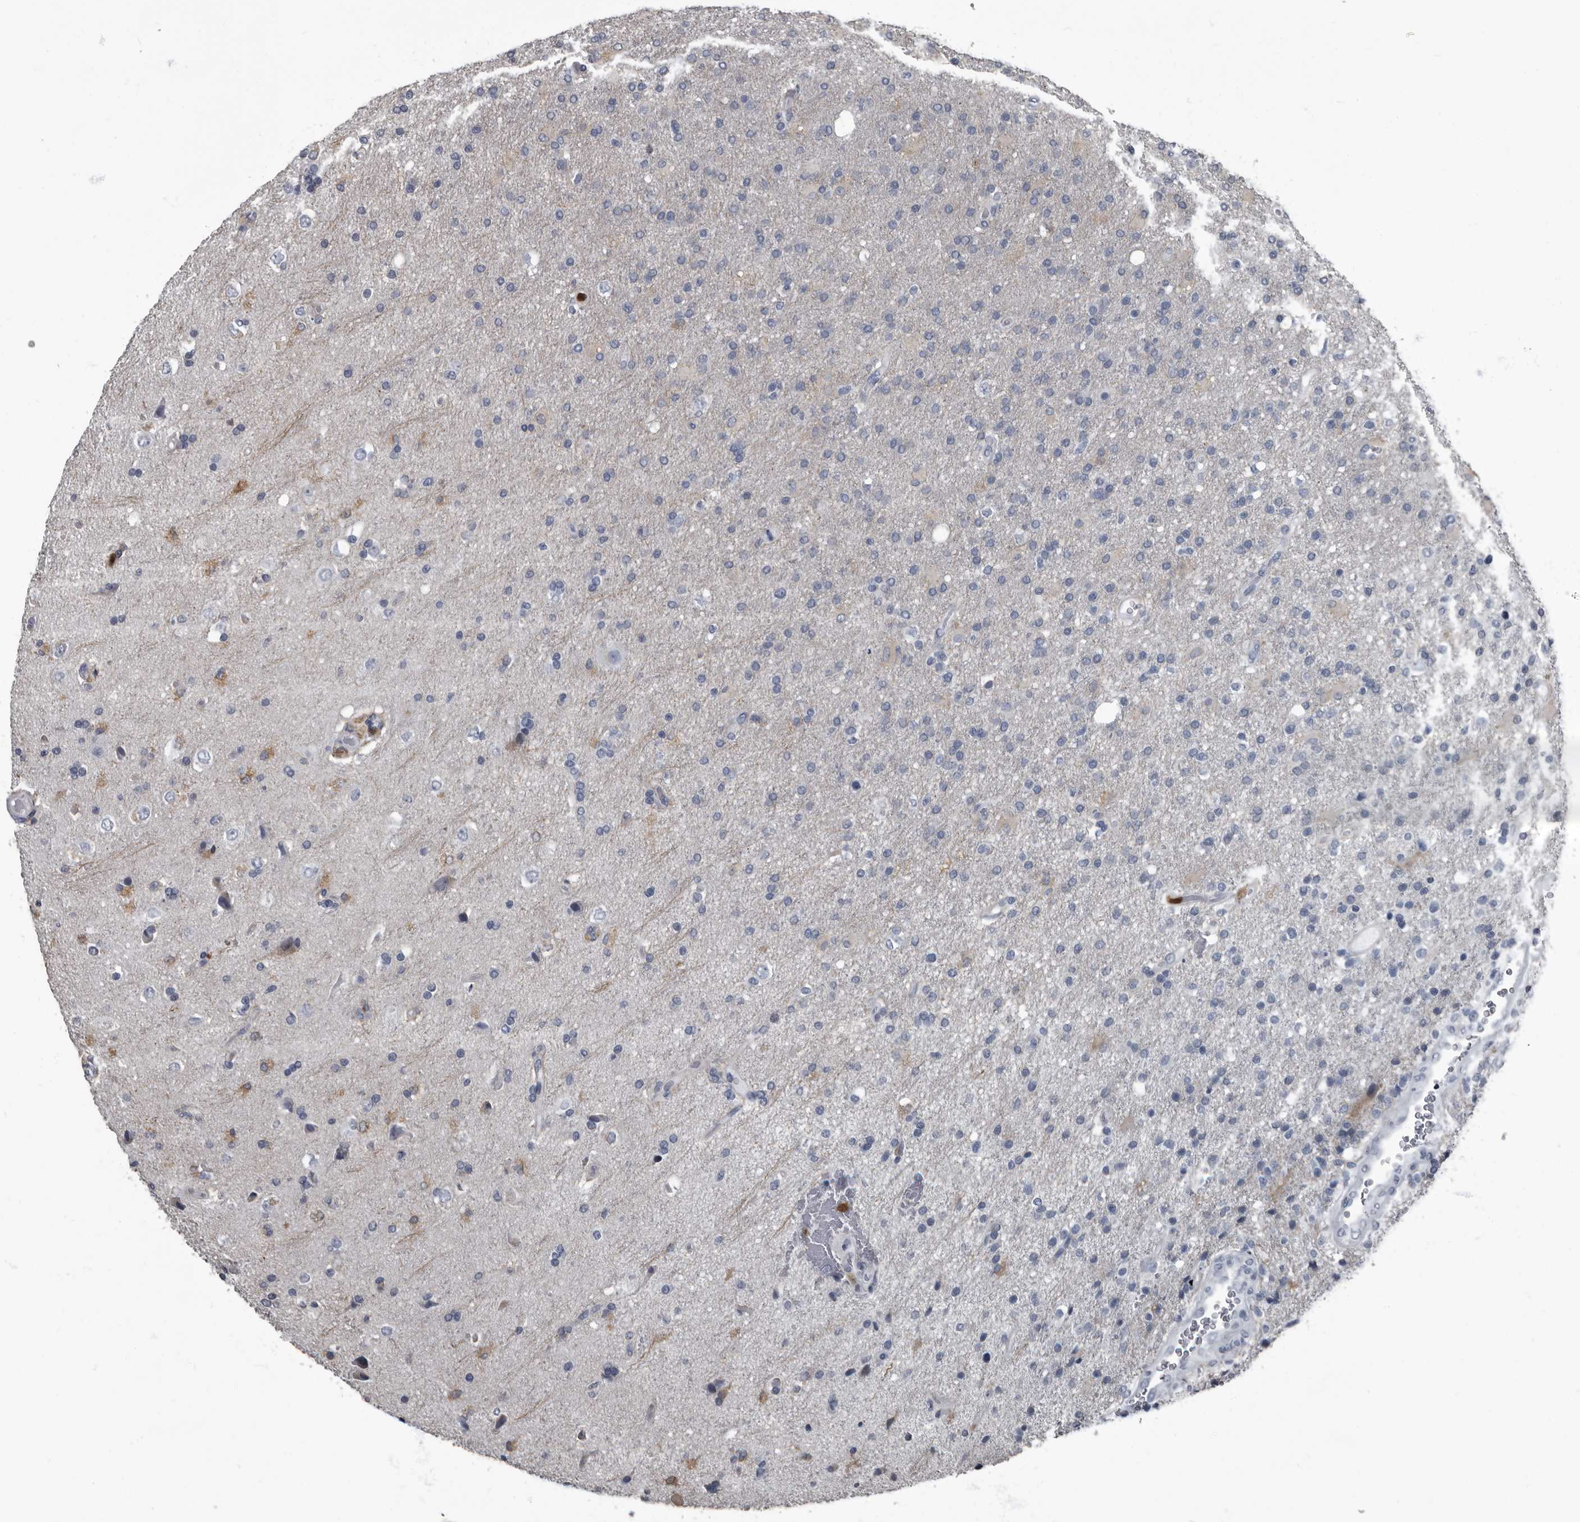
{"staining": {"intensity": "negative", "quantity": "none", "location": "none"}, "tissue": "glioma", "cell_type": "Tumor cells", "image_type": "cancer", "snomed": [{"axis": "morphology", "description": "Glioma, malignant, High grade"}, {"axis": "topography", "description": "Brain"}], "caption": "The immunohistochemistry photomicrograph has no significant positivity in tumor cells of malignant glioma (high-grade) tissue.", "gene": "TPD52L1", "patient": {"sex": "male", "age": 72}}